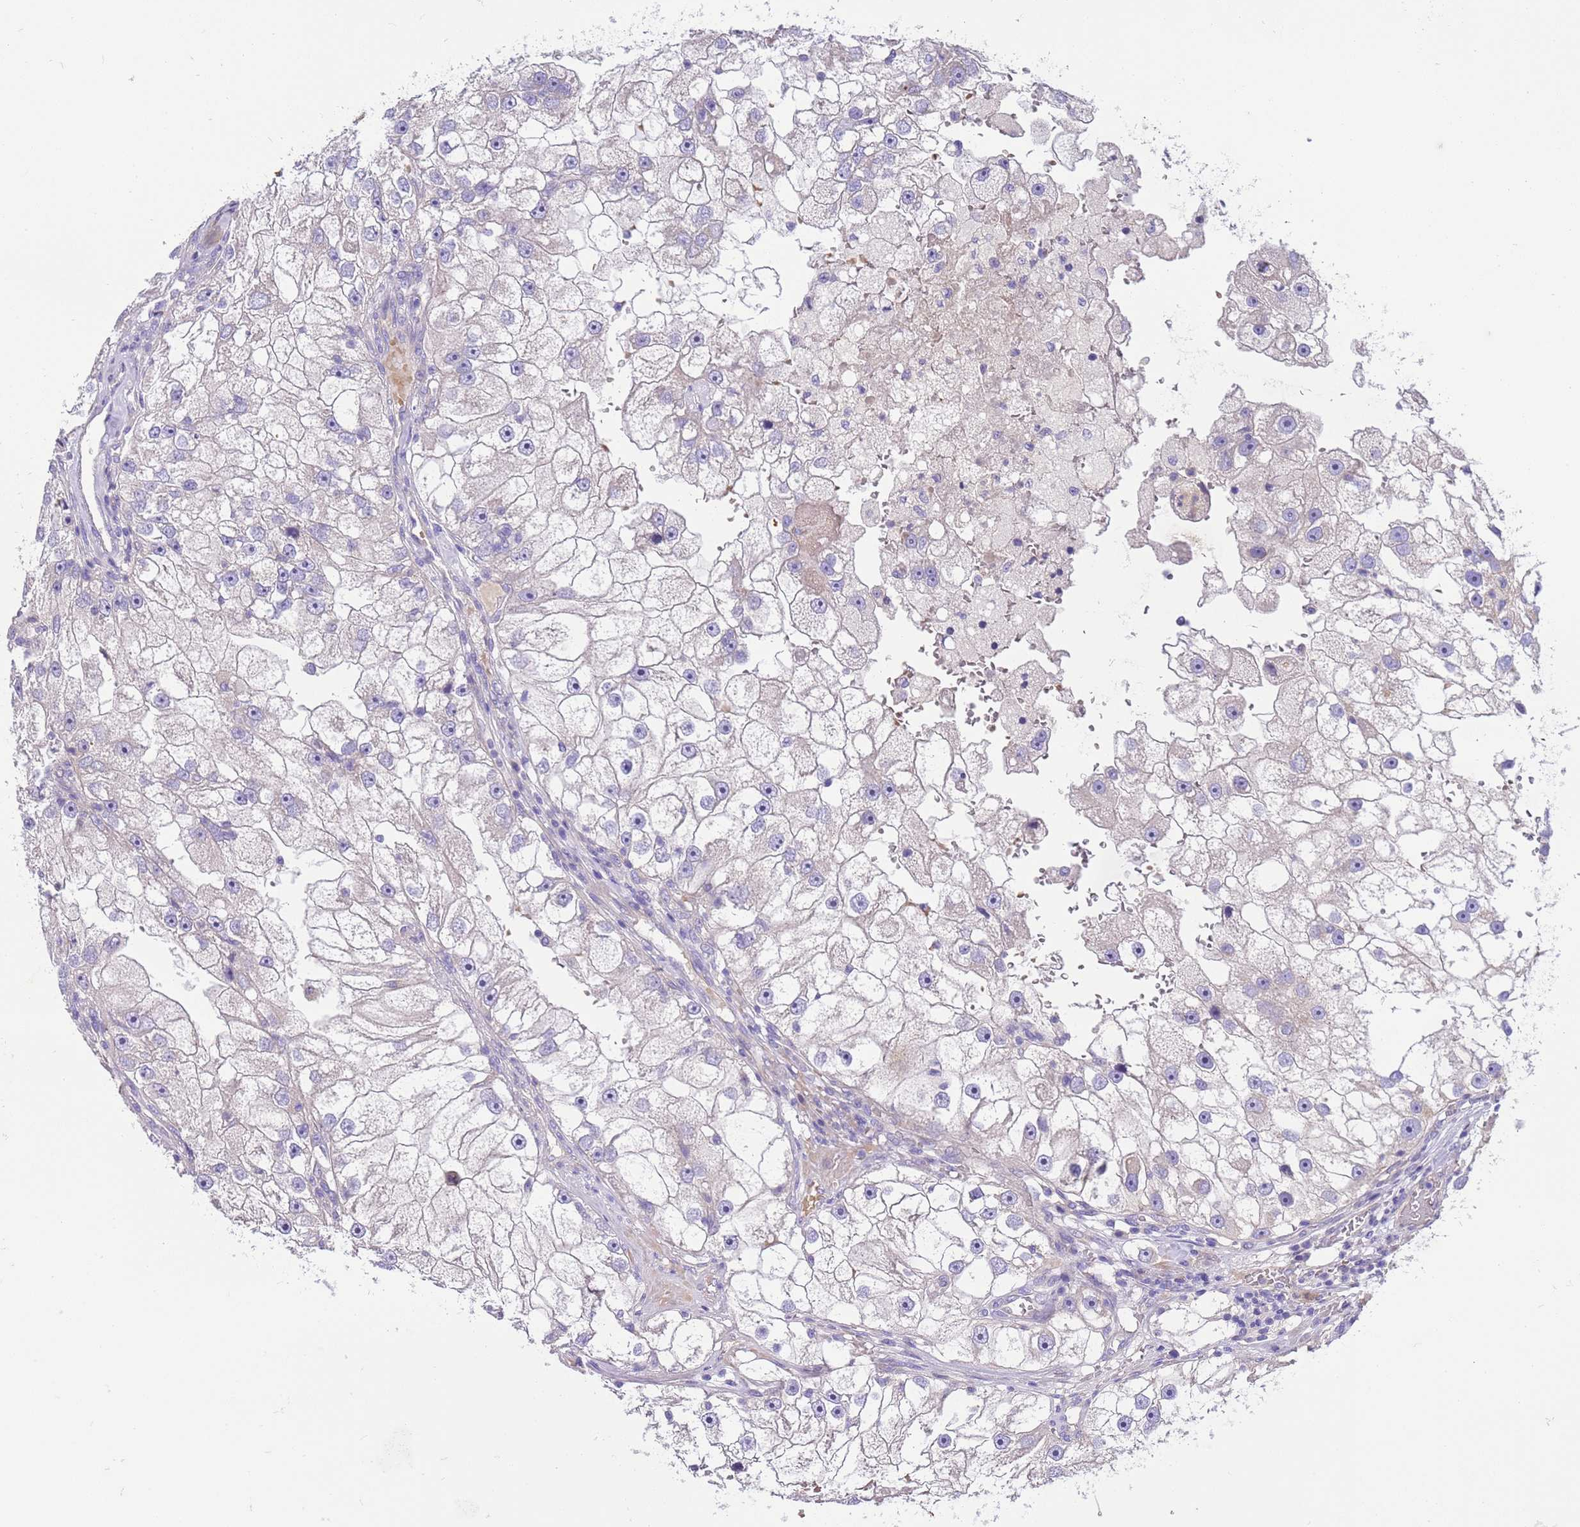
{"staining": {"intensity": "negative", "quantity": "none", "location": "none"}, "tissue": "renal cancer", "cell_type": "Tumor cells", "image_type": "cancer", "snomed": [{"axis": "morphology", "description": "Adenocarcinoma, NOS"}, {"axis": "topography", "description": "Kidney"}], "caption": "A high-resolution image shows immunohistochemistry (IHC) staining of adenocarcinoma (renal), which exhibits no significant staining in tumor cells.", "gene": "RIPPLY2", "patient": {"sex": "male", "age": 63}}